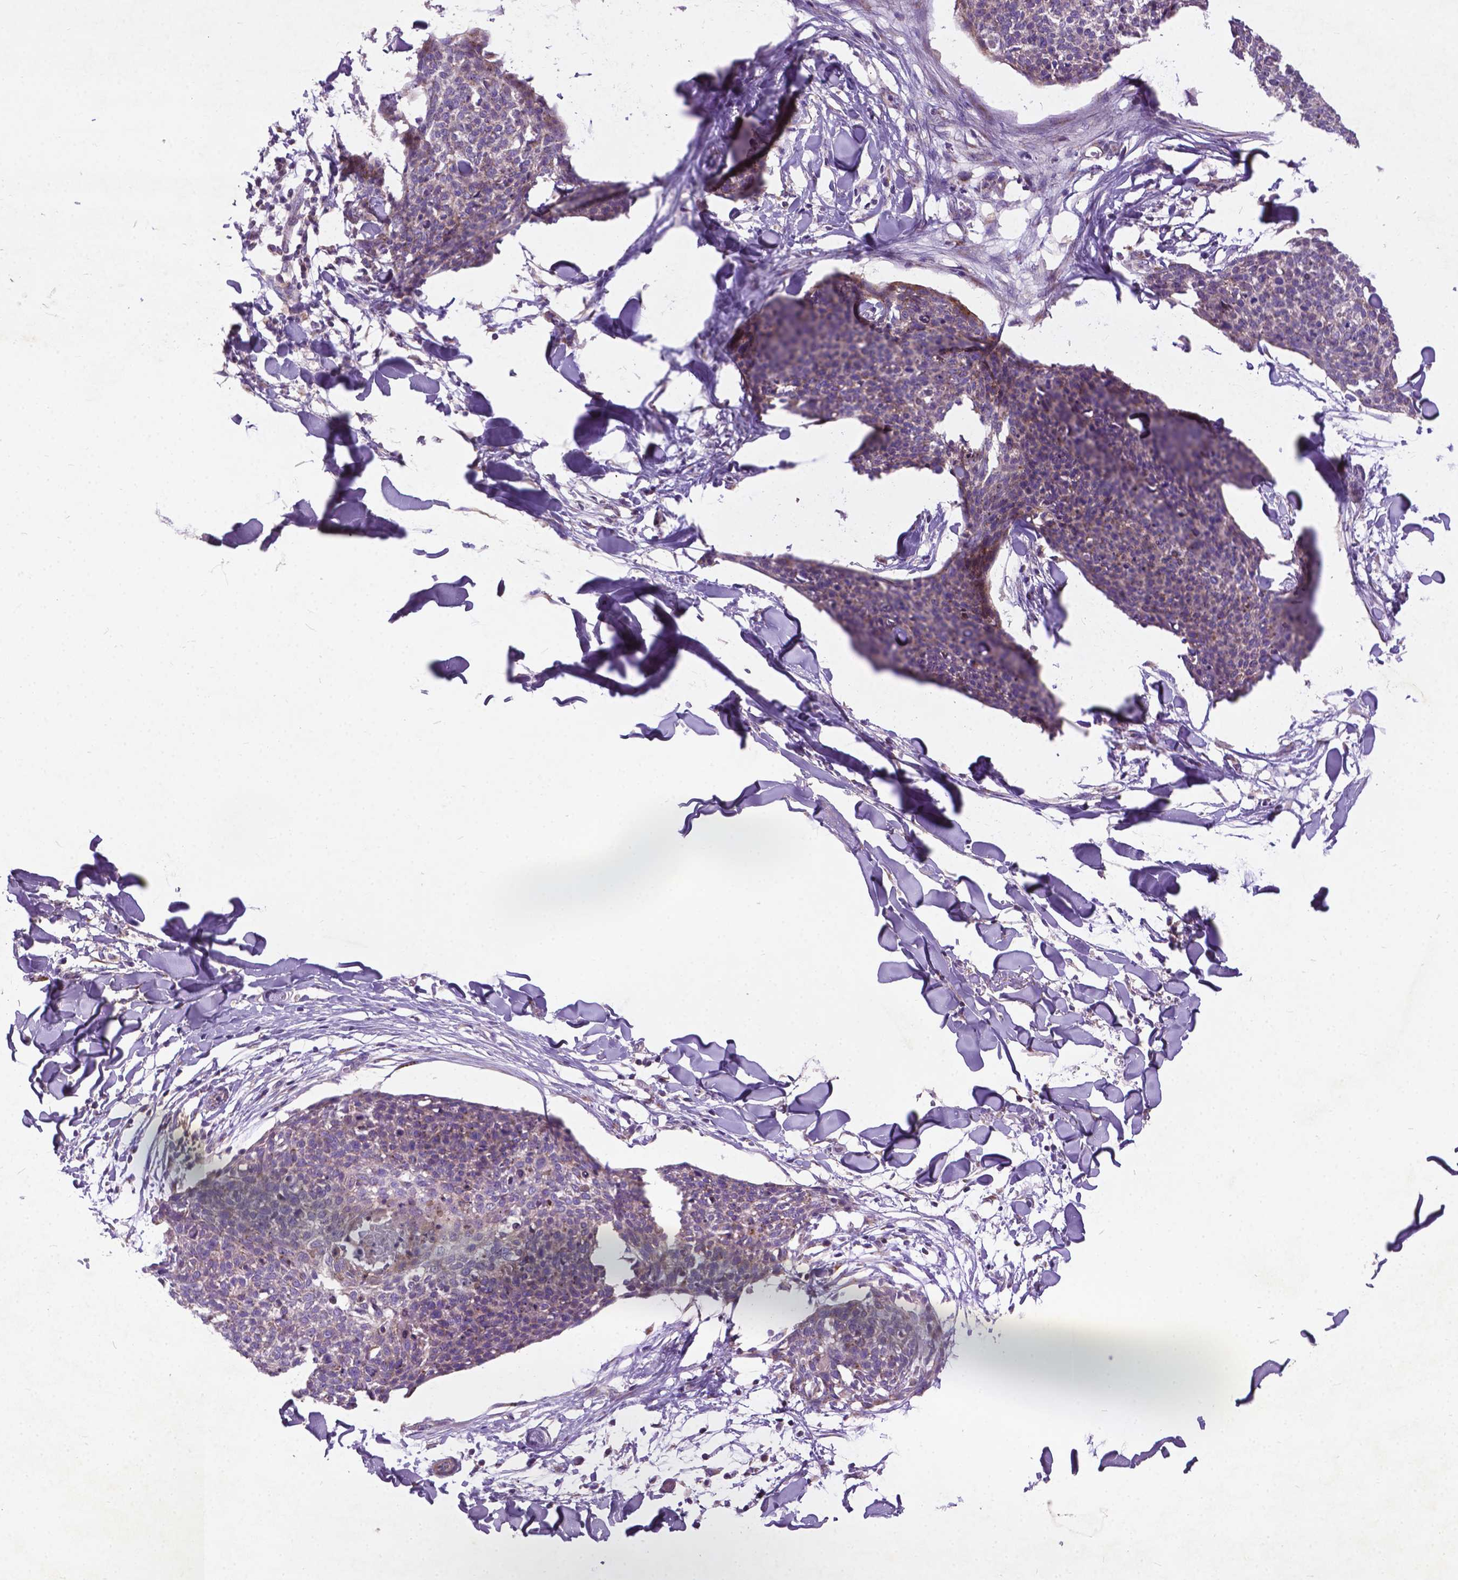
{"staining": {"intensity": "negative", "quantity": "none", "location": "none"}, "tissue": "skin cancer", "cell_type": "Tumor cells", "image_type": "cancer", "snomed": [{"axis": "morphology", "description": "Squamous cell carcinoma, NOS"}, {"axis": "topography", "description": "Skin"}, {"axis": "topography", "description": "Vulva"}], "caption": "A high-resolution histopathology image shows immunohistochemistry staining of skin squamous cell carcinoma, which reveals no significant staining in tumor cells.", "gene": "ATG4D", "patient": {"sex": "female", "age": 75}}